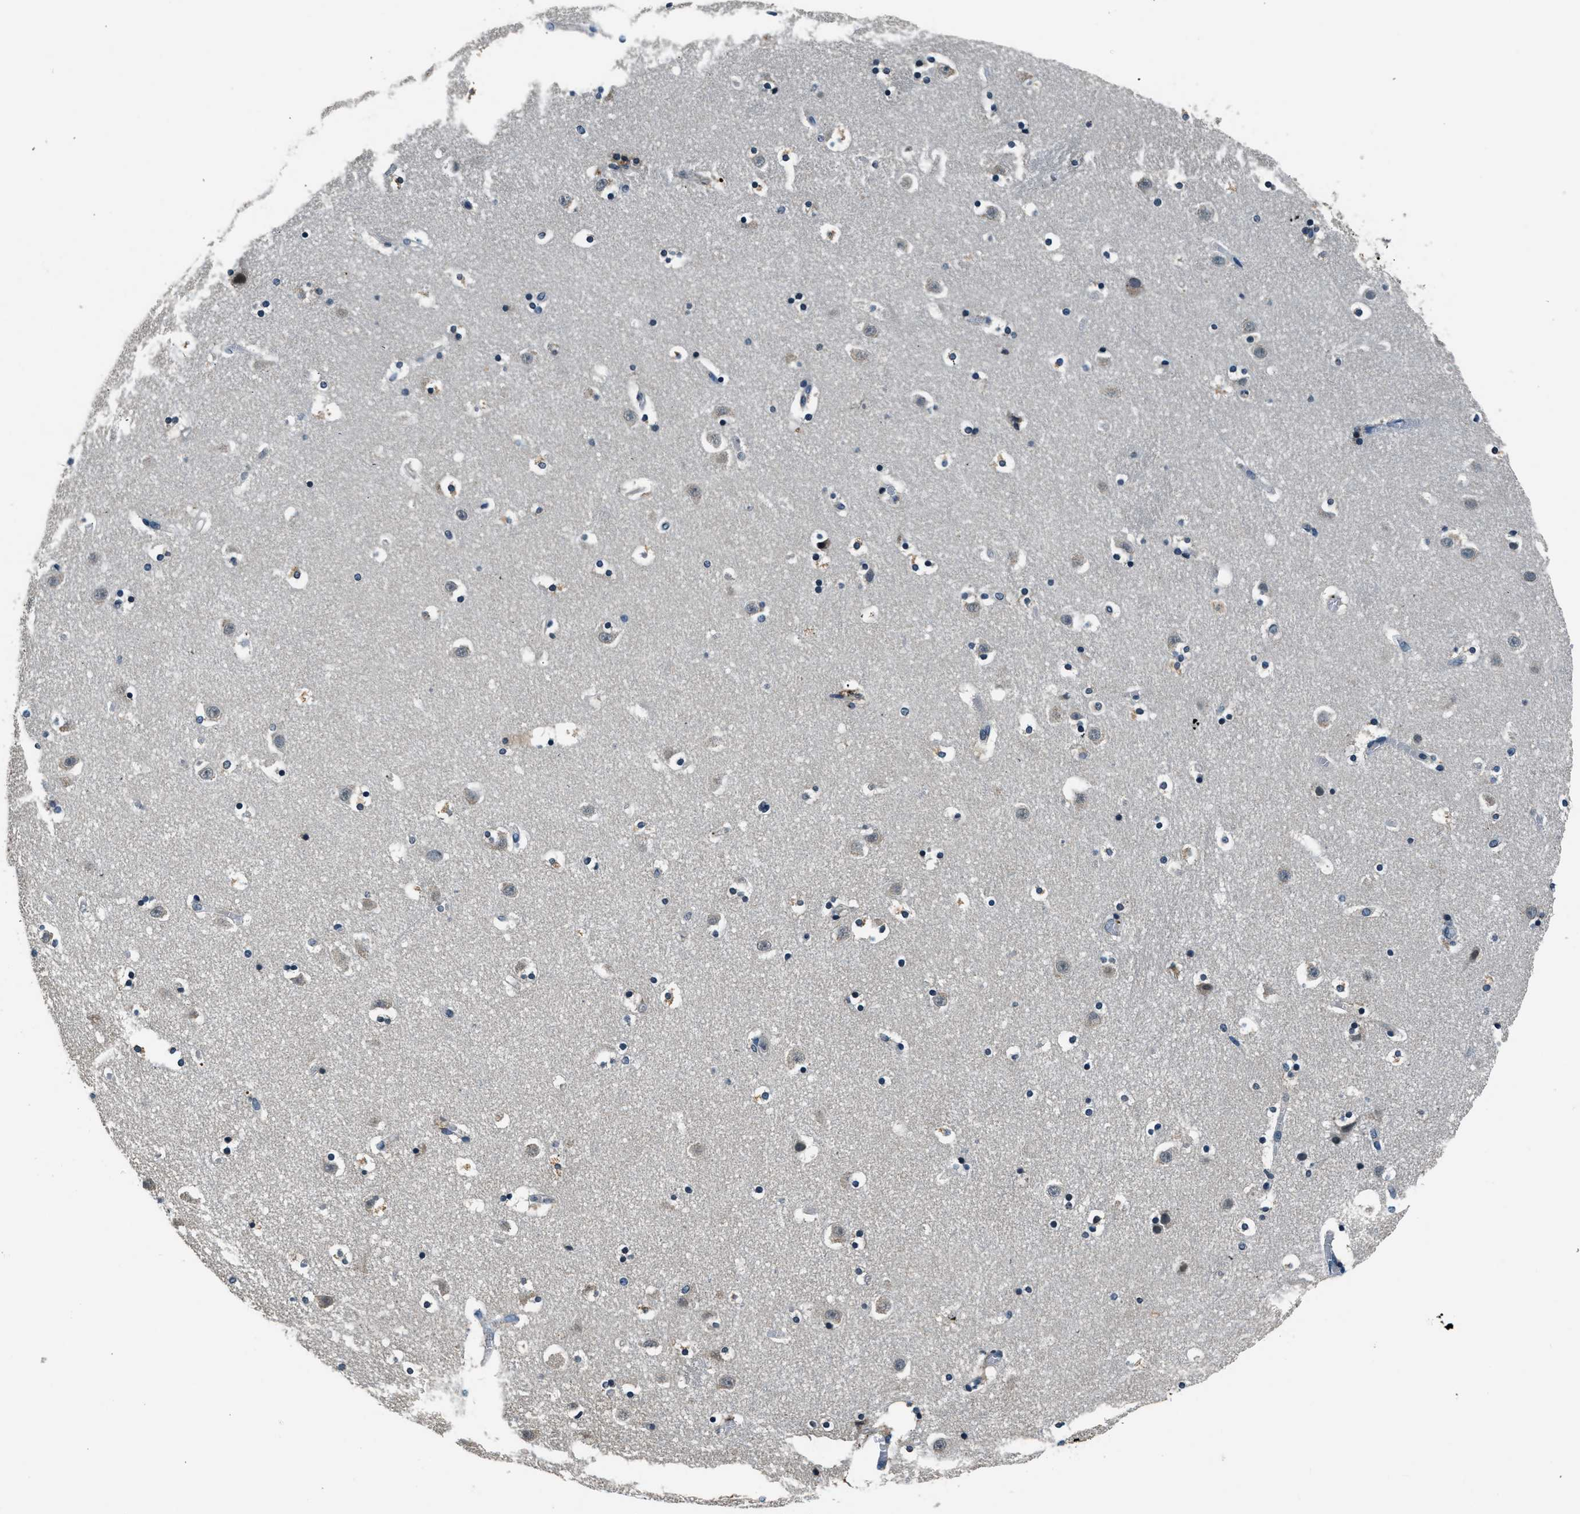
{"staining": {"intensity": "negative", "quantity": "none", "location": "none"}, "tissue": "caudate", "cell_type": "Glial cells", "image_type": "normal", "snomed": [{"axis": "morphology", "description": "Normal tissue, NOS"}, {"axis": "topography", "description": "Lateral ventricle wall"}], "caption": "Immunohistochemical staining of benign caudate demonstrates no significant positivity in glial cells. The staining is performed using DAB brown chromogen with nuclei counter-stained in using hematoxylin.", "gene": "NME8", "patient": {"sex": "male", "age": 45}}